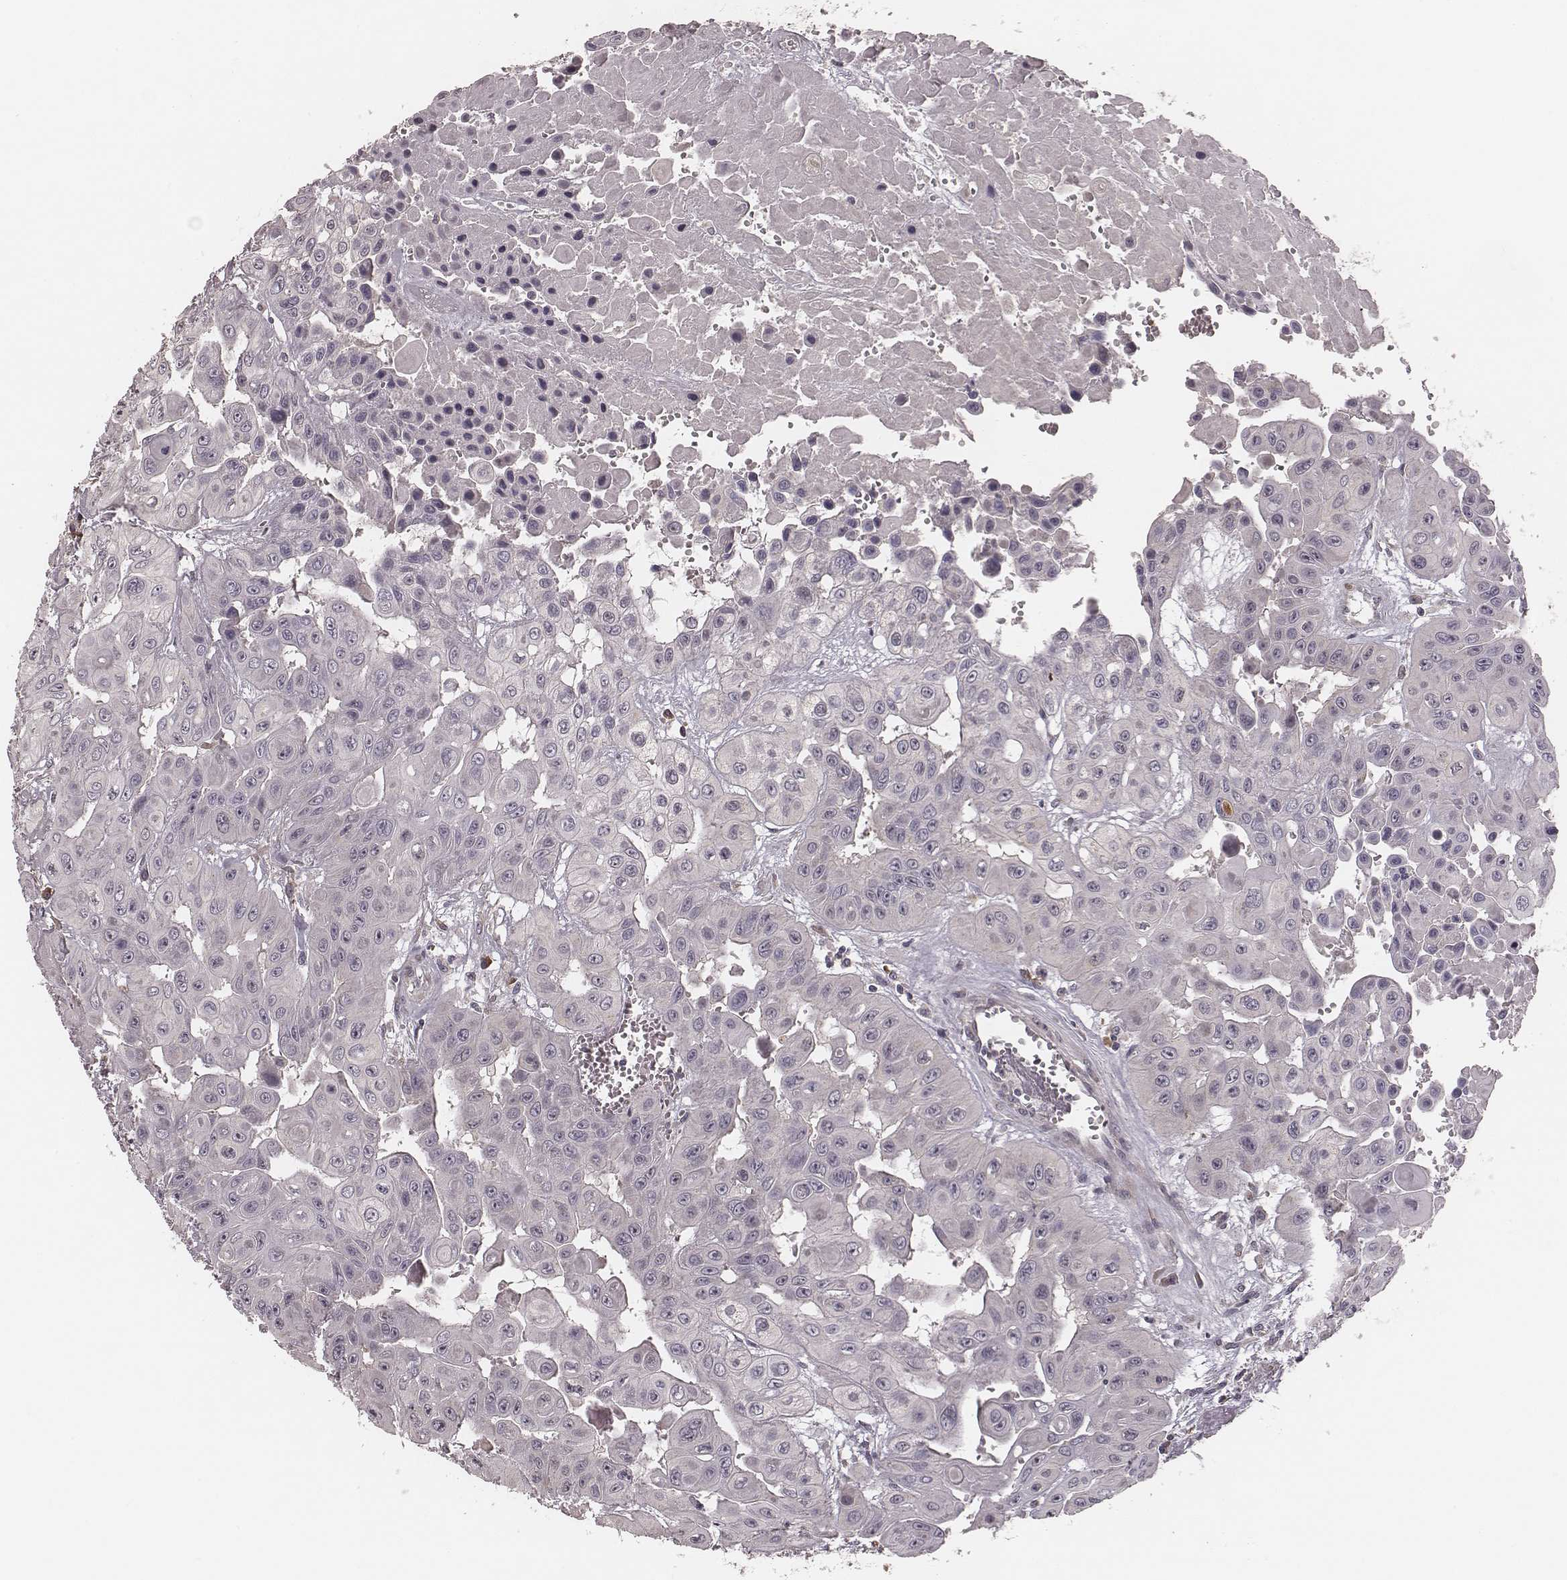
{"staining": {"intensity": "negative", "quantity": "none", "location": "none"}, "tissue": "head and neck cancer", "cell_type": "Tumor cells", "image_type": "cancer", "snomed": [{"axis": "morphology", "description": "Adenocarcinoma, NOS"}, {"axis": "topography", "description": "Head-Neck"}], "caption": "Micrograph shows no protein staining in tumor cells of head and neck adenocarcinoma tissue. (DAB (3,3'-diaminobenzidine) IHC, high magnification).", "gene": "P2RX5", "patient": {"sex": "male", "age": 73}}